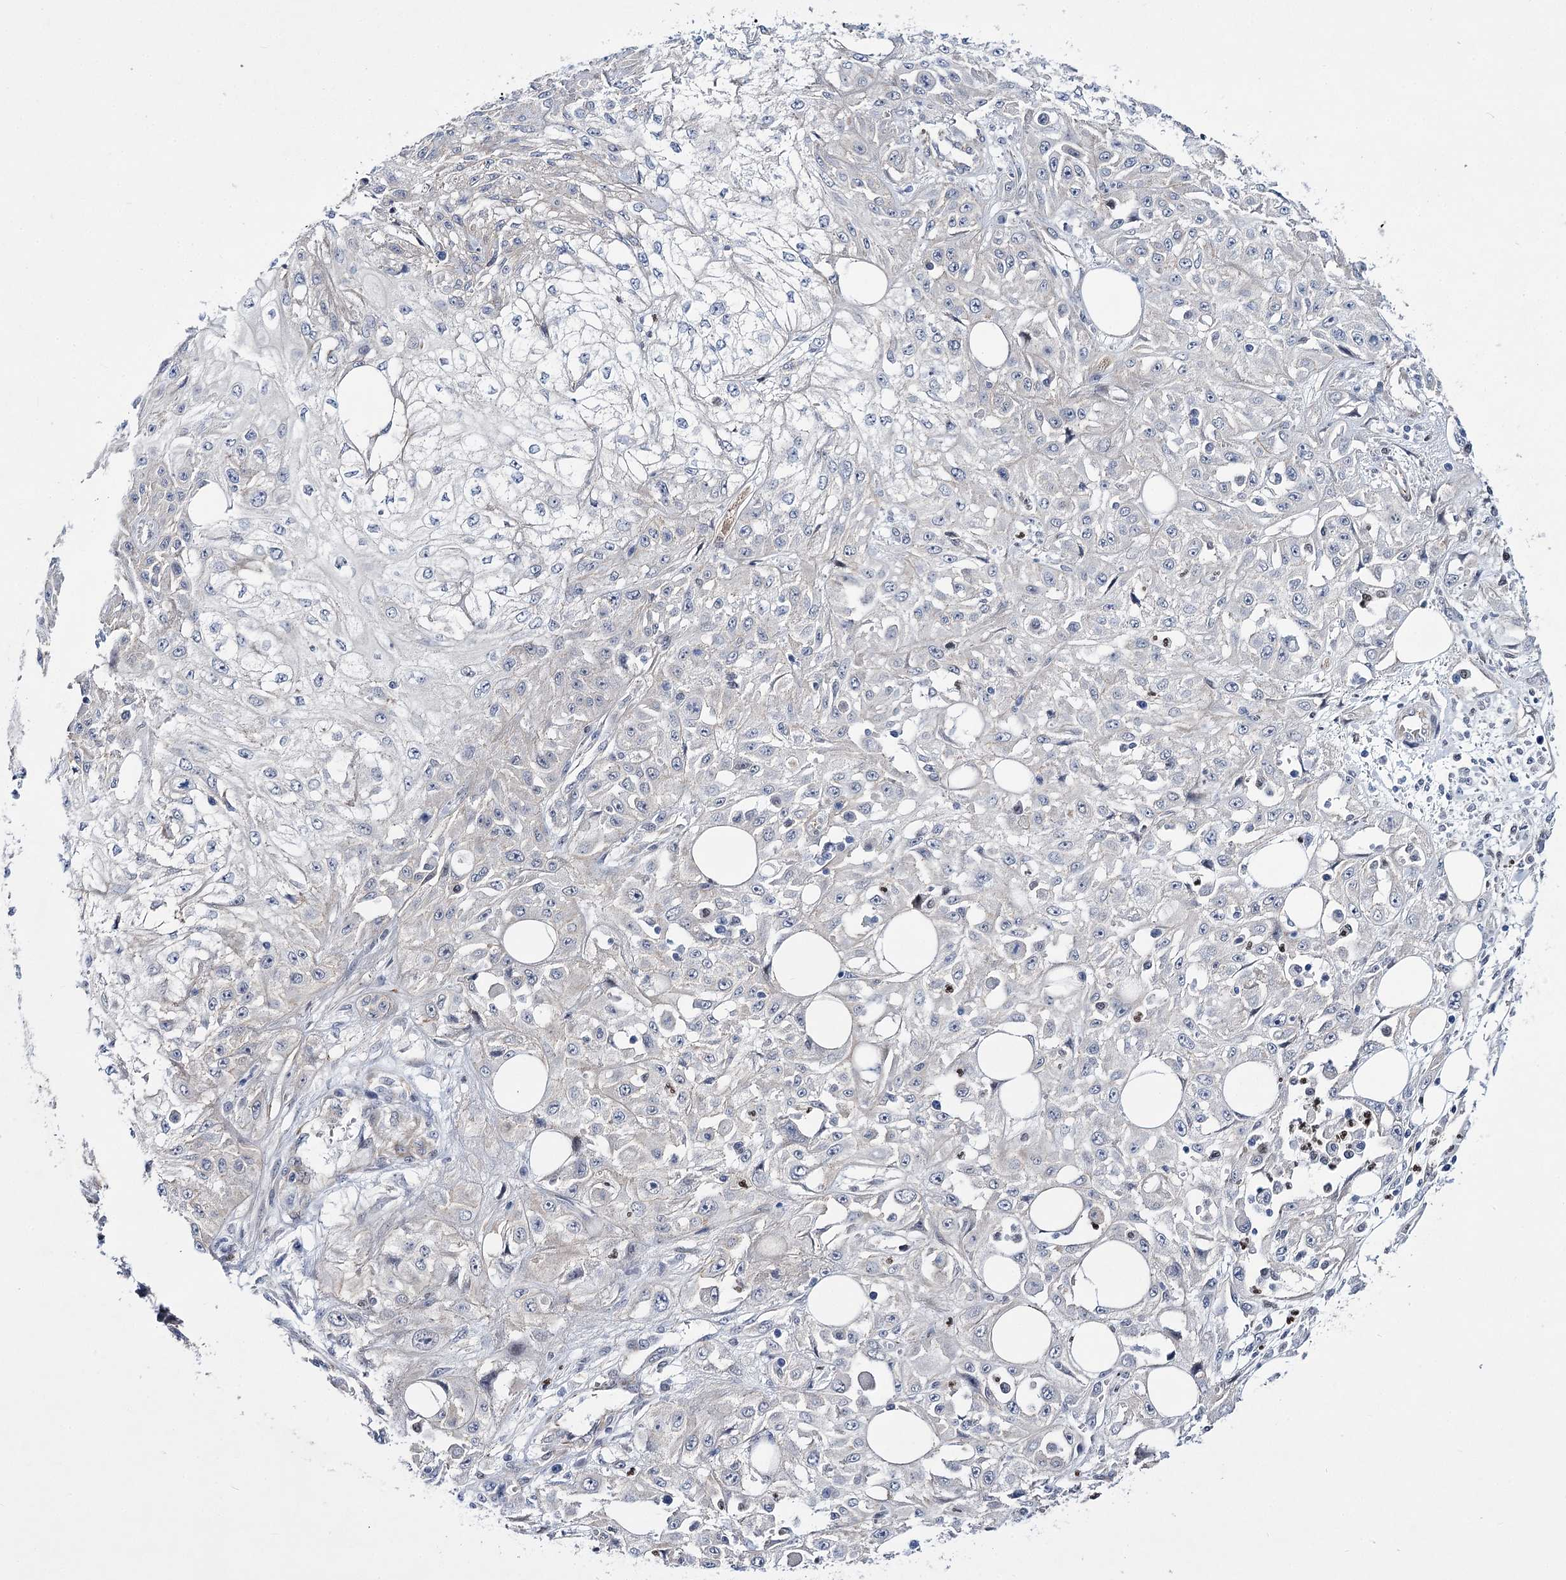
{"staining": {"intensity": "negative", "quantity": "none", "location": "none"}, "tissue": "skin cancer", "cell_type": "Tumor cells", "image_type": "cancer", "snomed": [{"axis": "morphology", "description": "Squamous cell carcinoma, NOS"}, {"axis": "morphology", "description": "Squamous cell carcinoma, metastatic, NOS"}, {"axis": "topography", "description": "Skin"}, {"axis": "topography", "description": "Lymph node"}], "caption": "Tumor cells are negative for brown protein staining in skin cancer.", "gene": "THAP6", "patient": {"sex": "male", "age": 75}}